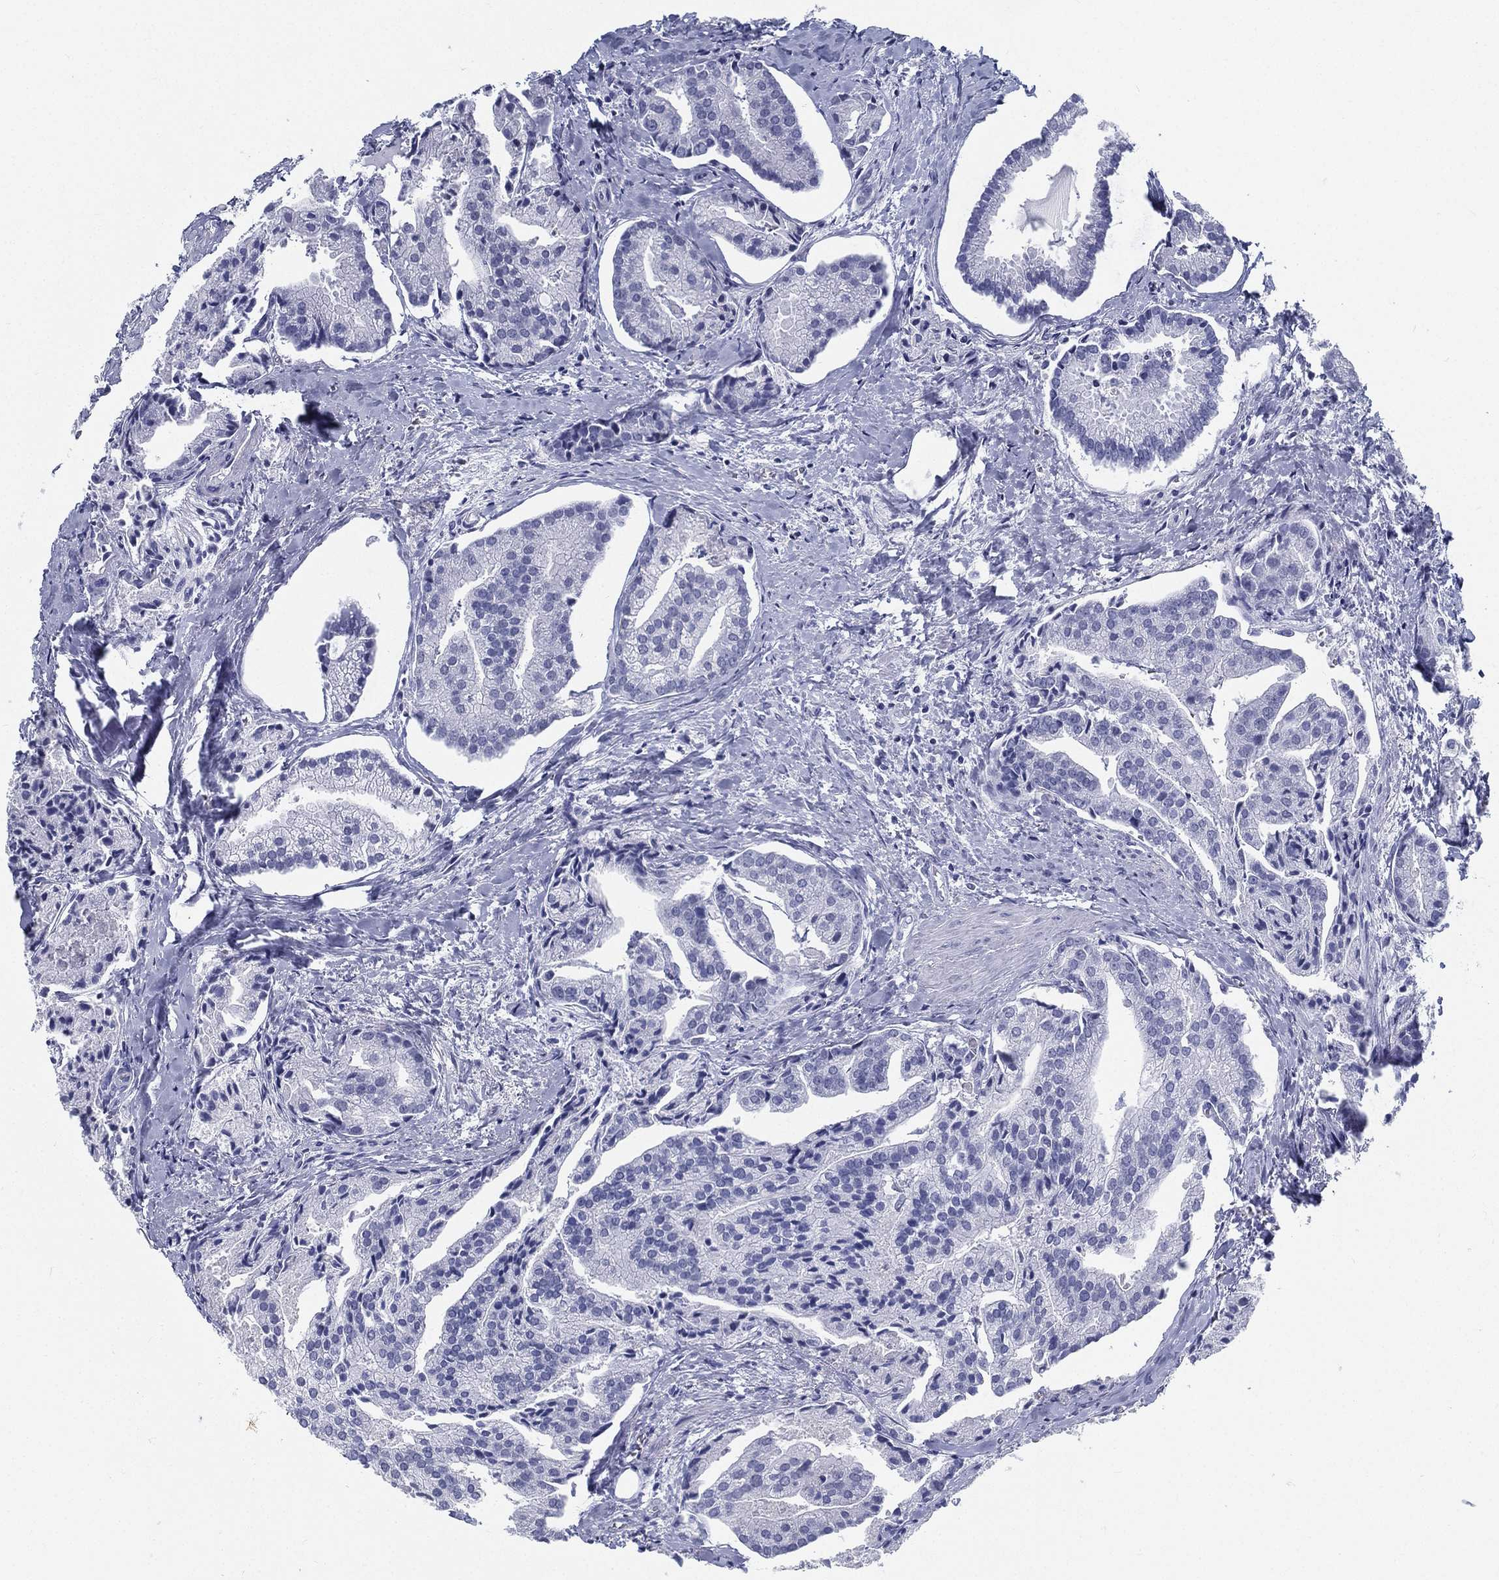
{"staining": {"intensity": "negative", "quantity": "none", "location": "none"}, "tissue": "prostate cancer", "cell_type": "Tumor cells", "image_type": "cancer", "snomed": [{"axis": "morphology", "description": "Adenocarcinoma, NOS"}, {"axis": "topography", "description": "Prostate and seminal vesicle, NOS"}, {"axis": "topography", "description": "Prostate"}], "caption": "Histopathology image shows no protein positivity in tumor cells of adenocarcinoma (prostate) tissue.", "gene": "ATP1B2", "patient": {"sex": "male", "age": 44}}